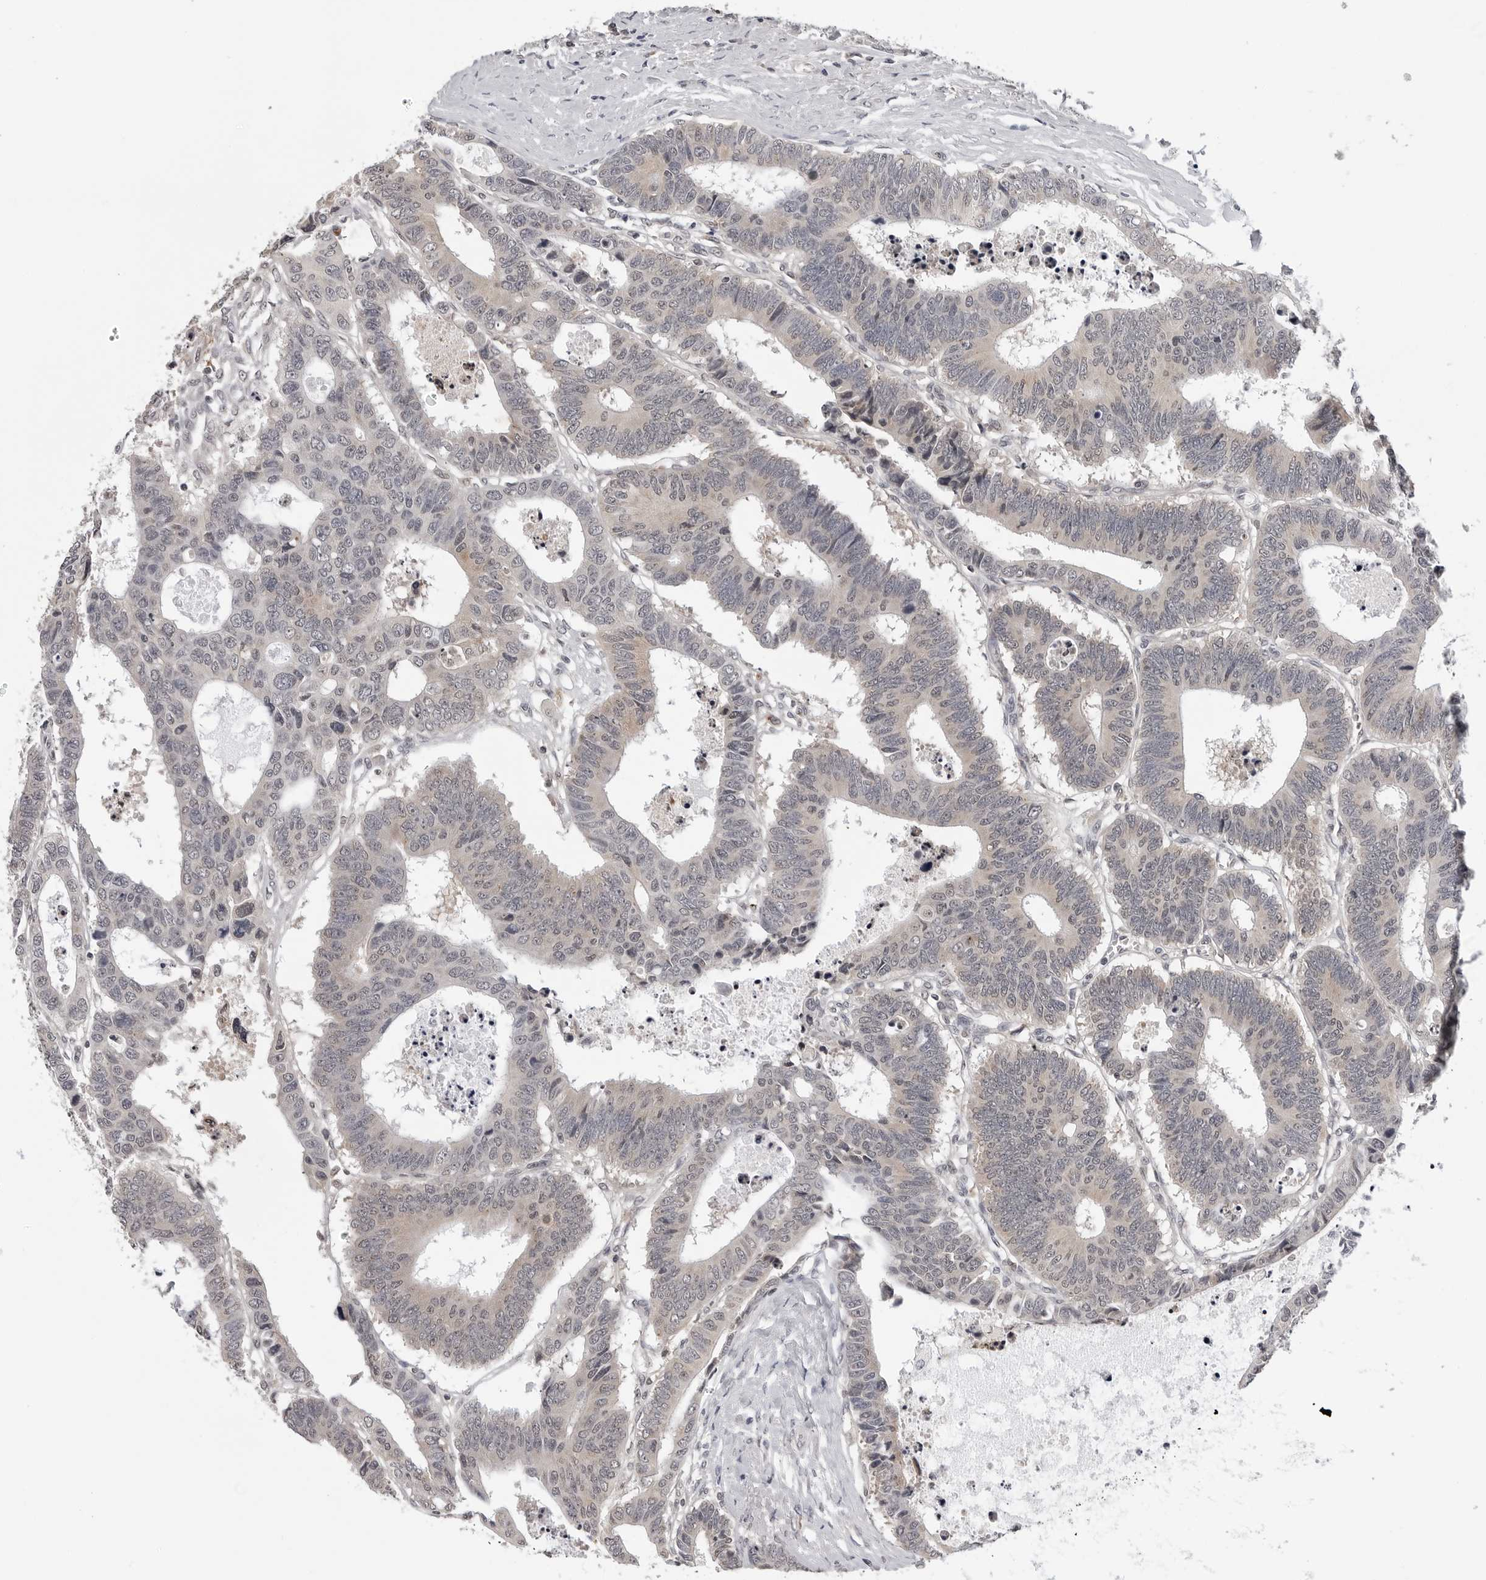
{"staining": {"intensity": "negative", "quantity": "none", "location": "none"}, "tissue": "colorectal cancer", "cell_type": "Tumor cells", "image_type": "cancer", "snomed": [{"axis": "morphology", "description": "Adenocarcinoma, NOS"}, {"axis": "topography", "description": "Rectum"}], "caption": "DAB (3,3'-diaminobenzidine) immunohistochemical staining of adenocarcinoma (colorectal) reveals no significant staining in tumor cells. (Immunohistochemistry (ihc), brightfield microscopy, high magnification).", "gene": "CDK20", "patient": {"sex": "male", "age": 84}}